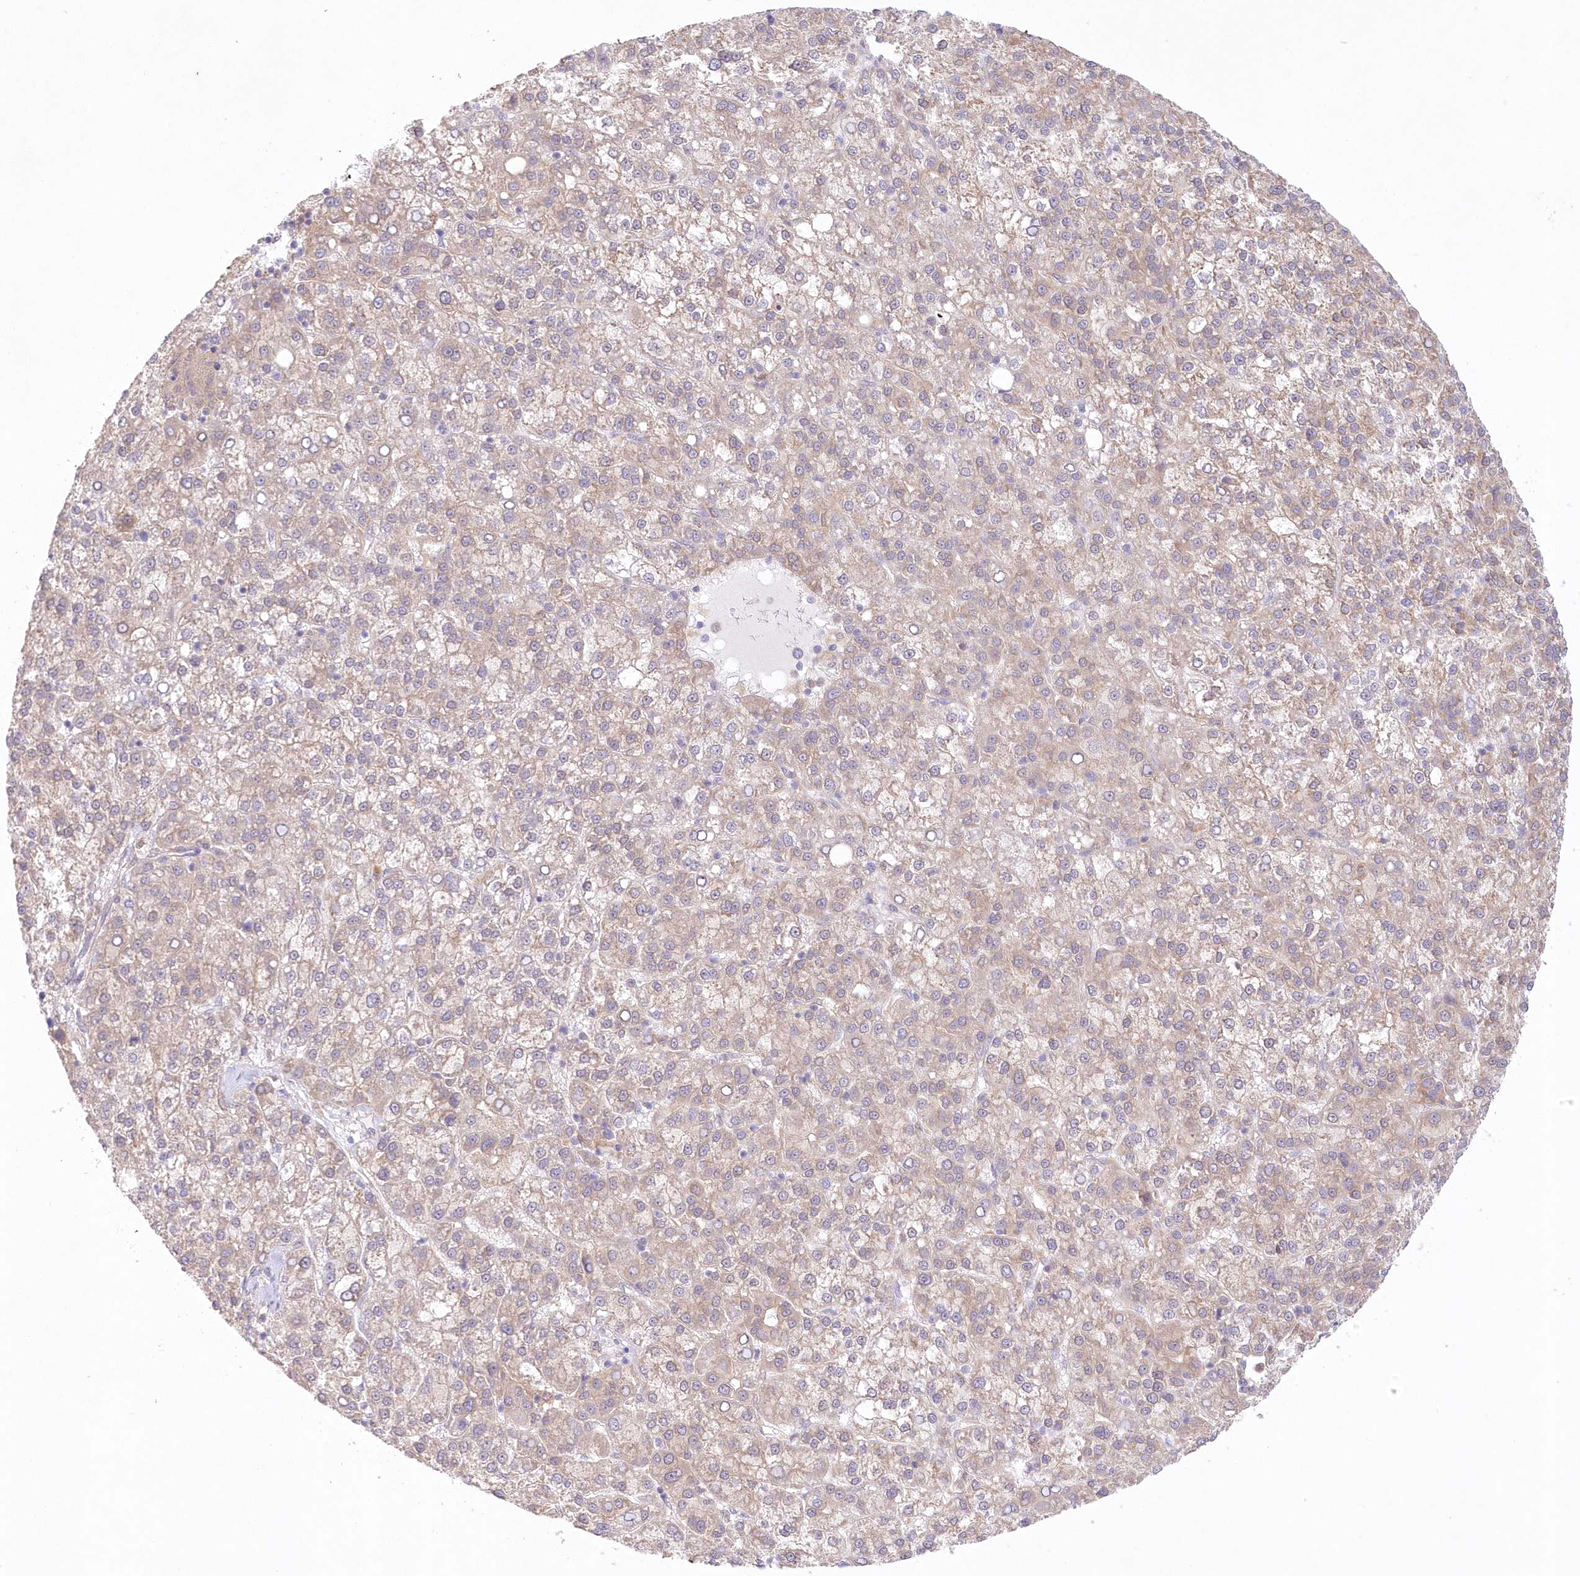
{"staining": {"intensity": "weak", "quantity": ">75%", "location": "cytoplasmic/membranous"}, "tissue": "liver cancer", "cell_type": "Tumor cells", "image_type": "cancer", "snomed": [{"axis": "morphology", "description": "Carcinoma, Hepatocellular, NOS"}, {"axis": "topography", "description": "Liver"}], "caption": "This micrograph exhibits immunohistochemistry (IHC) staining of human liver cancer, with low weak cytoplasmic/membranous staining in about >75% of tumor cells.", "gene": "RNPEP", "patient": {"sex": "female", "age": 58}}